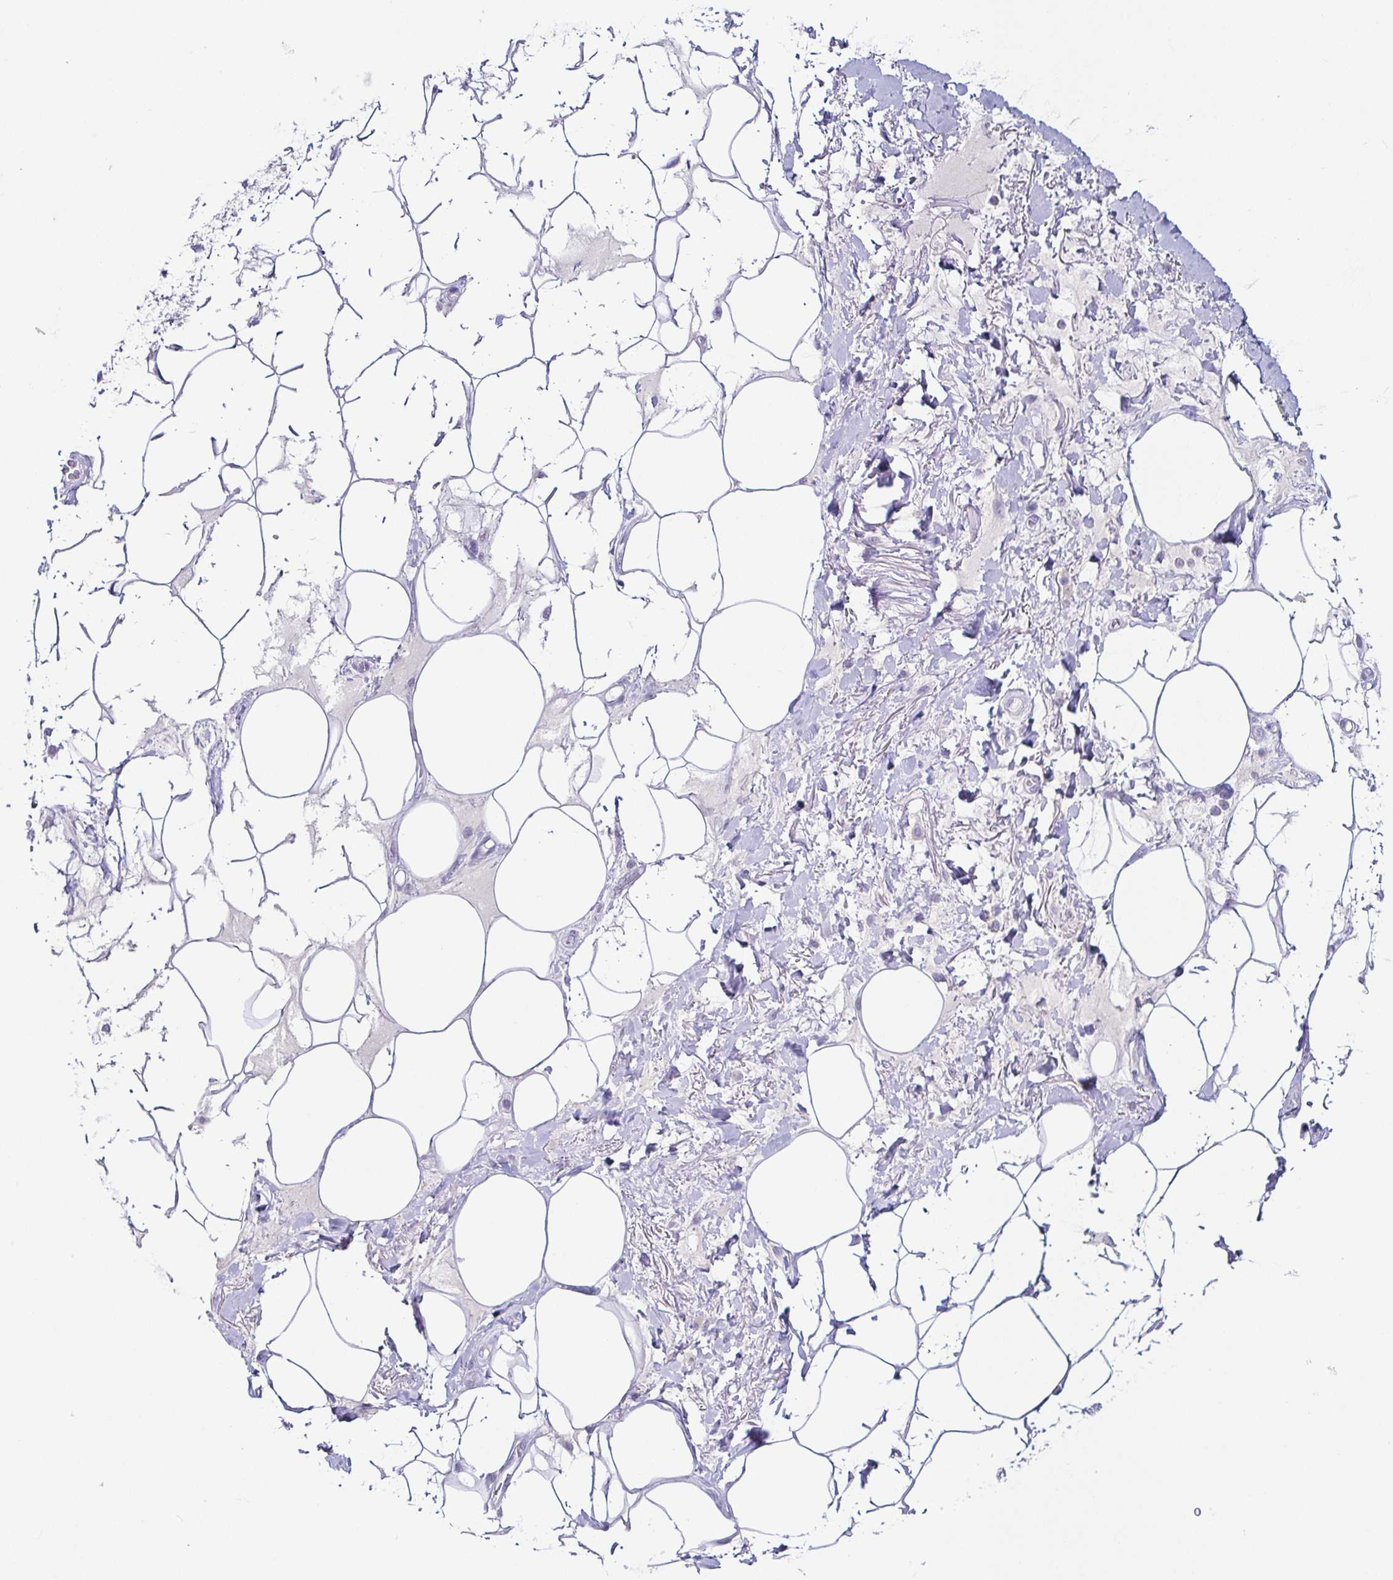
{"staining": {"intensity": "negative", "quantity": "none", "location": "none"}, "tissue": "adipose tissue", "cell_type": "Adipocytes", "image_type": "normal", "snomed": [{"axis": "morphology", "description": "Normal tissue, NOS"}, {"axis": "topography", "description": "Vagina"}, {"axis": "topography", "description": "Peripheral nerve tissue"}], "caption": "The immunohistochemistry photomicrograph has no significant positivity in adipocytes of adipose tissue.", "gene": "TP73", "patient": {"sex": "female", "age": 71}}